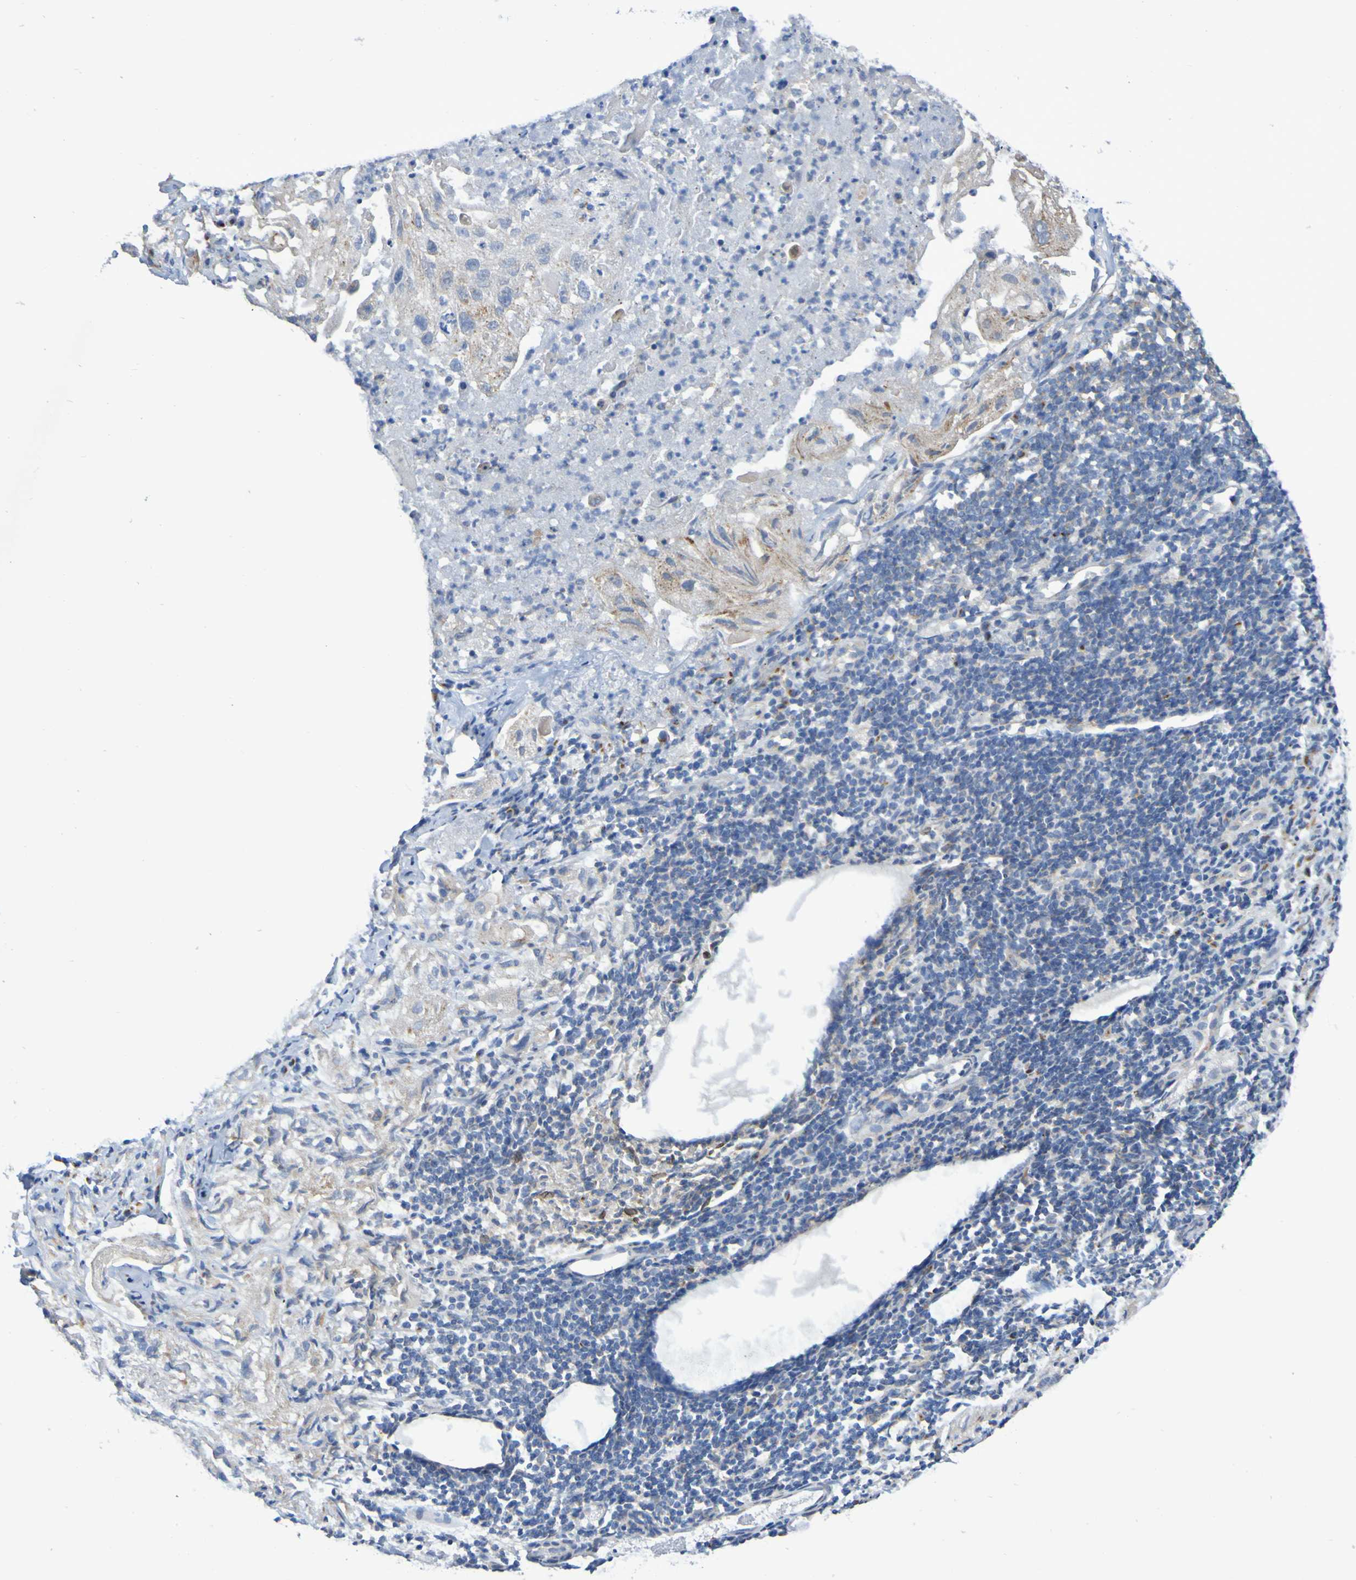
{"staining": {"intensity": "weak", "quantity": ">75%", "location": "cytoplasmic/membranous"}, "tissue": "lung cancer", "cell_type": "Tumor cells", "image_type": "cancer", "snomed": [{"axis": "morphology", "description": "Inflammation, NOS"}, {"axis": "morphology", "description": "Squamous cell carcinoma, NOS"}, {"axis": "topography", "description": "Lymph node"}, {"axis": "topography", "description": "Soft tissue"}, {"axis": "topography", "description": "Lung"}], "caption": "An image of human lung cancer stained for a protein displays weak cytoplasmic/membranous brown staining in tumor cells. (Stains: DAB in brown, nuclei in blue, Microscopy: brightfield microscopy at high magnification).", "gene": "LMBRD2", "patient": {"sex": "male", "age": 66}}